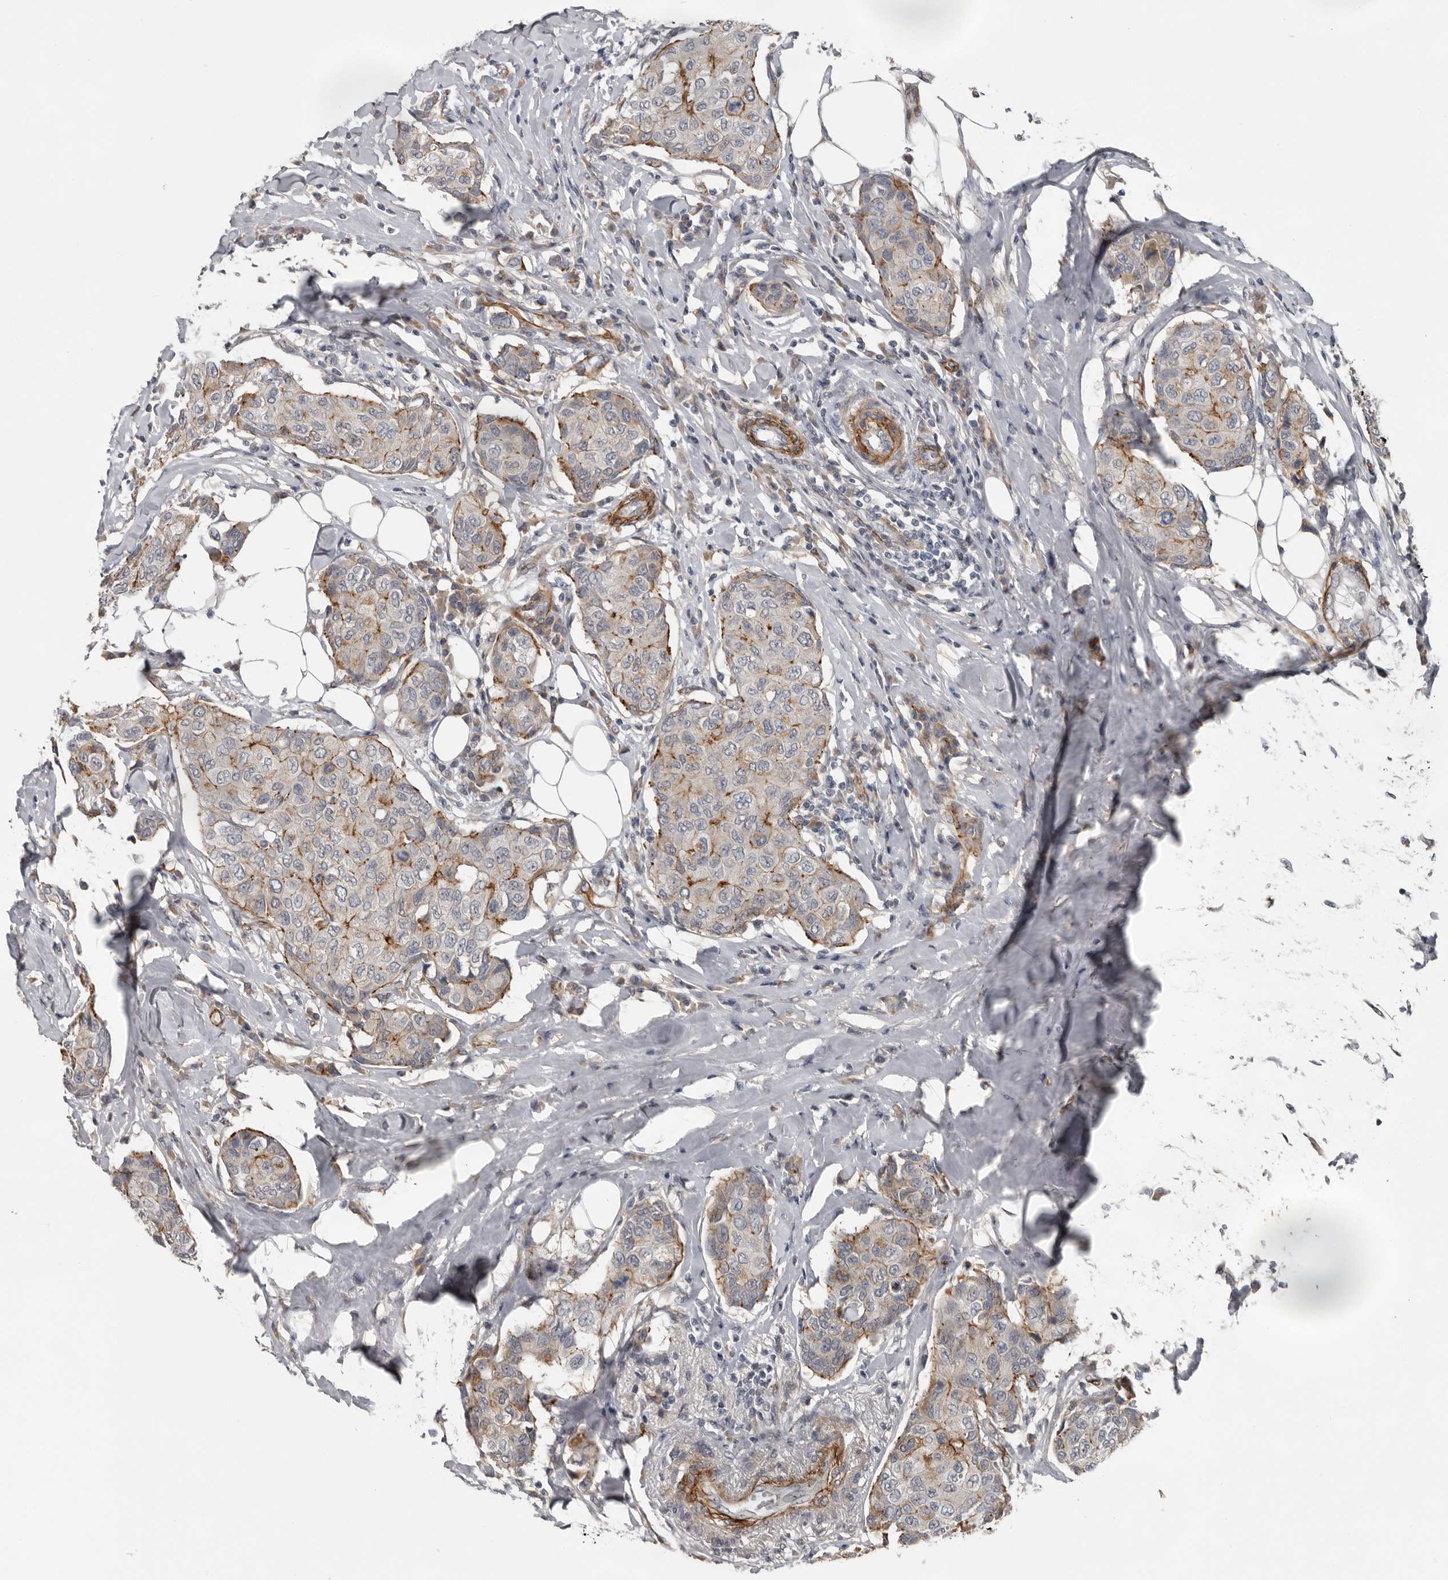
{"staining": {"intensity": "moderate", "quantity": "<25%", "location": "cytoplasmic/membranous"}, "tissue": "breast cancer", "cell_type": "Tumor cells", "image_type": "cancer", "snomed": [{"axis": "morphology", "description": "Duct carcinoma"}, {"axis": "topography", "description": "Breast"}], "caption": "High-magnification brightfield microscopy of intraductal carcinoma (breast) stained with DAB (3,3'-diaminobenzidine) (brown) and counterstained with hematoxylin (blue). tumor cells exhibit moderate cytoplasmic/membranous staining is identified in about<25% of cells.", "gene": "C1orf216", "patient": {"sex": "female", "age": 80}}